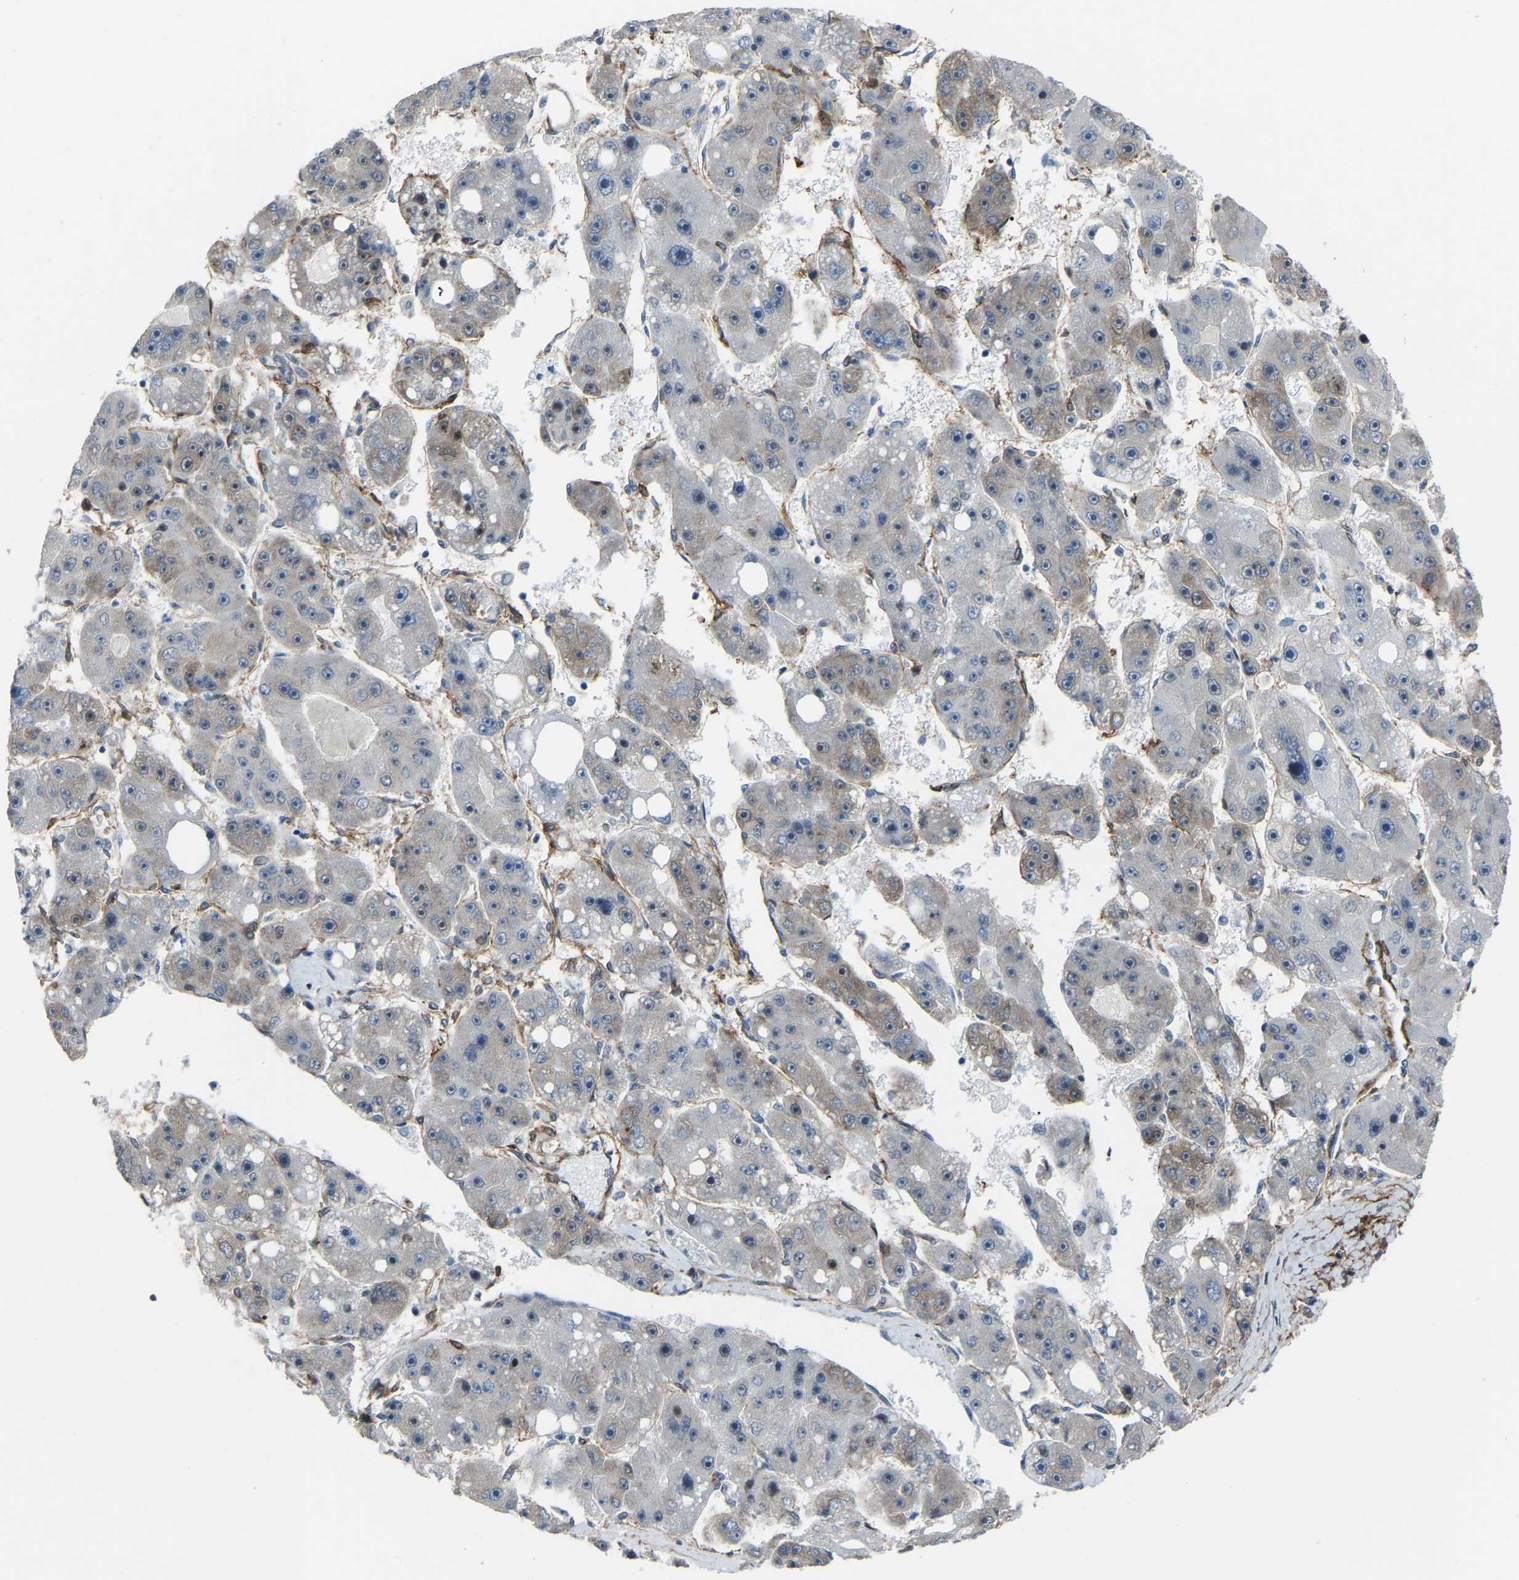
{"staining": {"intensity": "weak", "quantity": "<25%", "location": "cytoplasmic/membranous"}, "tissue": "liver cancer", "cell_type": "Tumor cells", "image_type": "cancer", "snomed": [{"axis": "morphology", "description": "Carcinoma, Hepatocellular, NOS"}, {"axis": "topography", "description": "Liver"}], "caption": "Tumor cells are negative for brown protein staining in liver hepatocellular carcinoma. Nuclei are stained in blue.", "gene": "DDX5", "patient": {"sex": "female", "age": 61}}